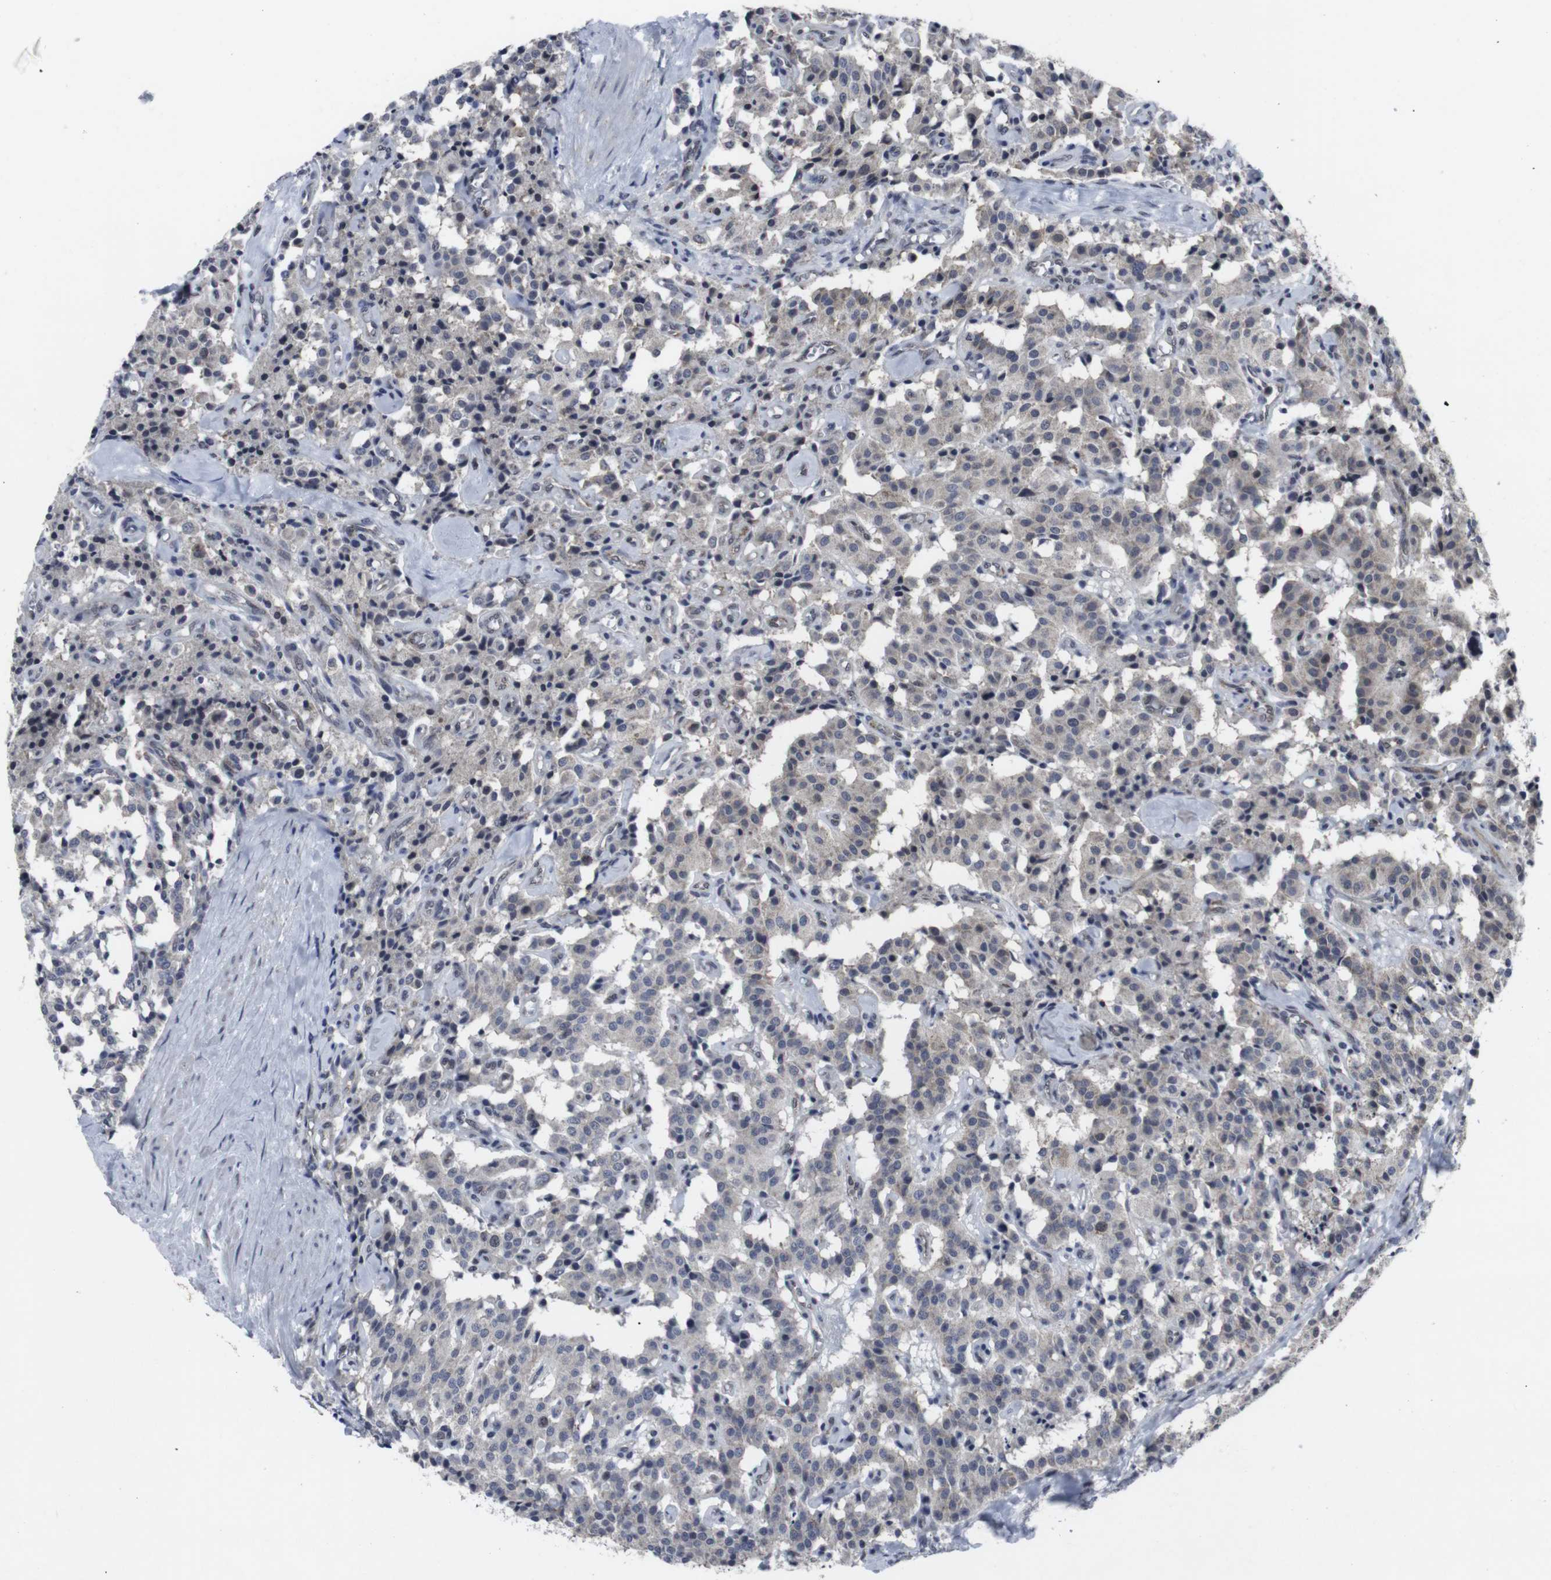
{"staining": {"intensity": "weak", "quantity": "<25%", "location": "cytoplasmic/membranous,nuclear"}, "tissue": "carcinoid", "cell_type": "Tumor cells", "image_type": "cancer", "snomed": [{"axis": "morphology", "description": "Carcinoid, malignant, NOS"}, {"axis": "topography", "description": "Lung"}], "caption": "Tumor cells are negative for brown protein staining in carcinoid.", "gene": "GEMIN2", "patient": {"sex": "male", "age": 30}}